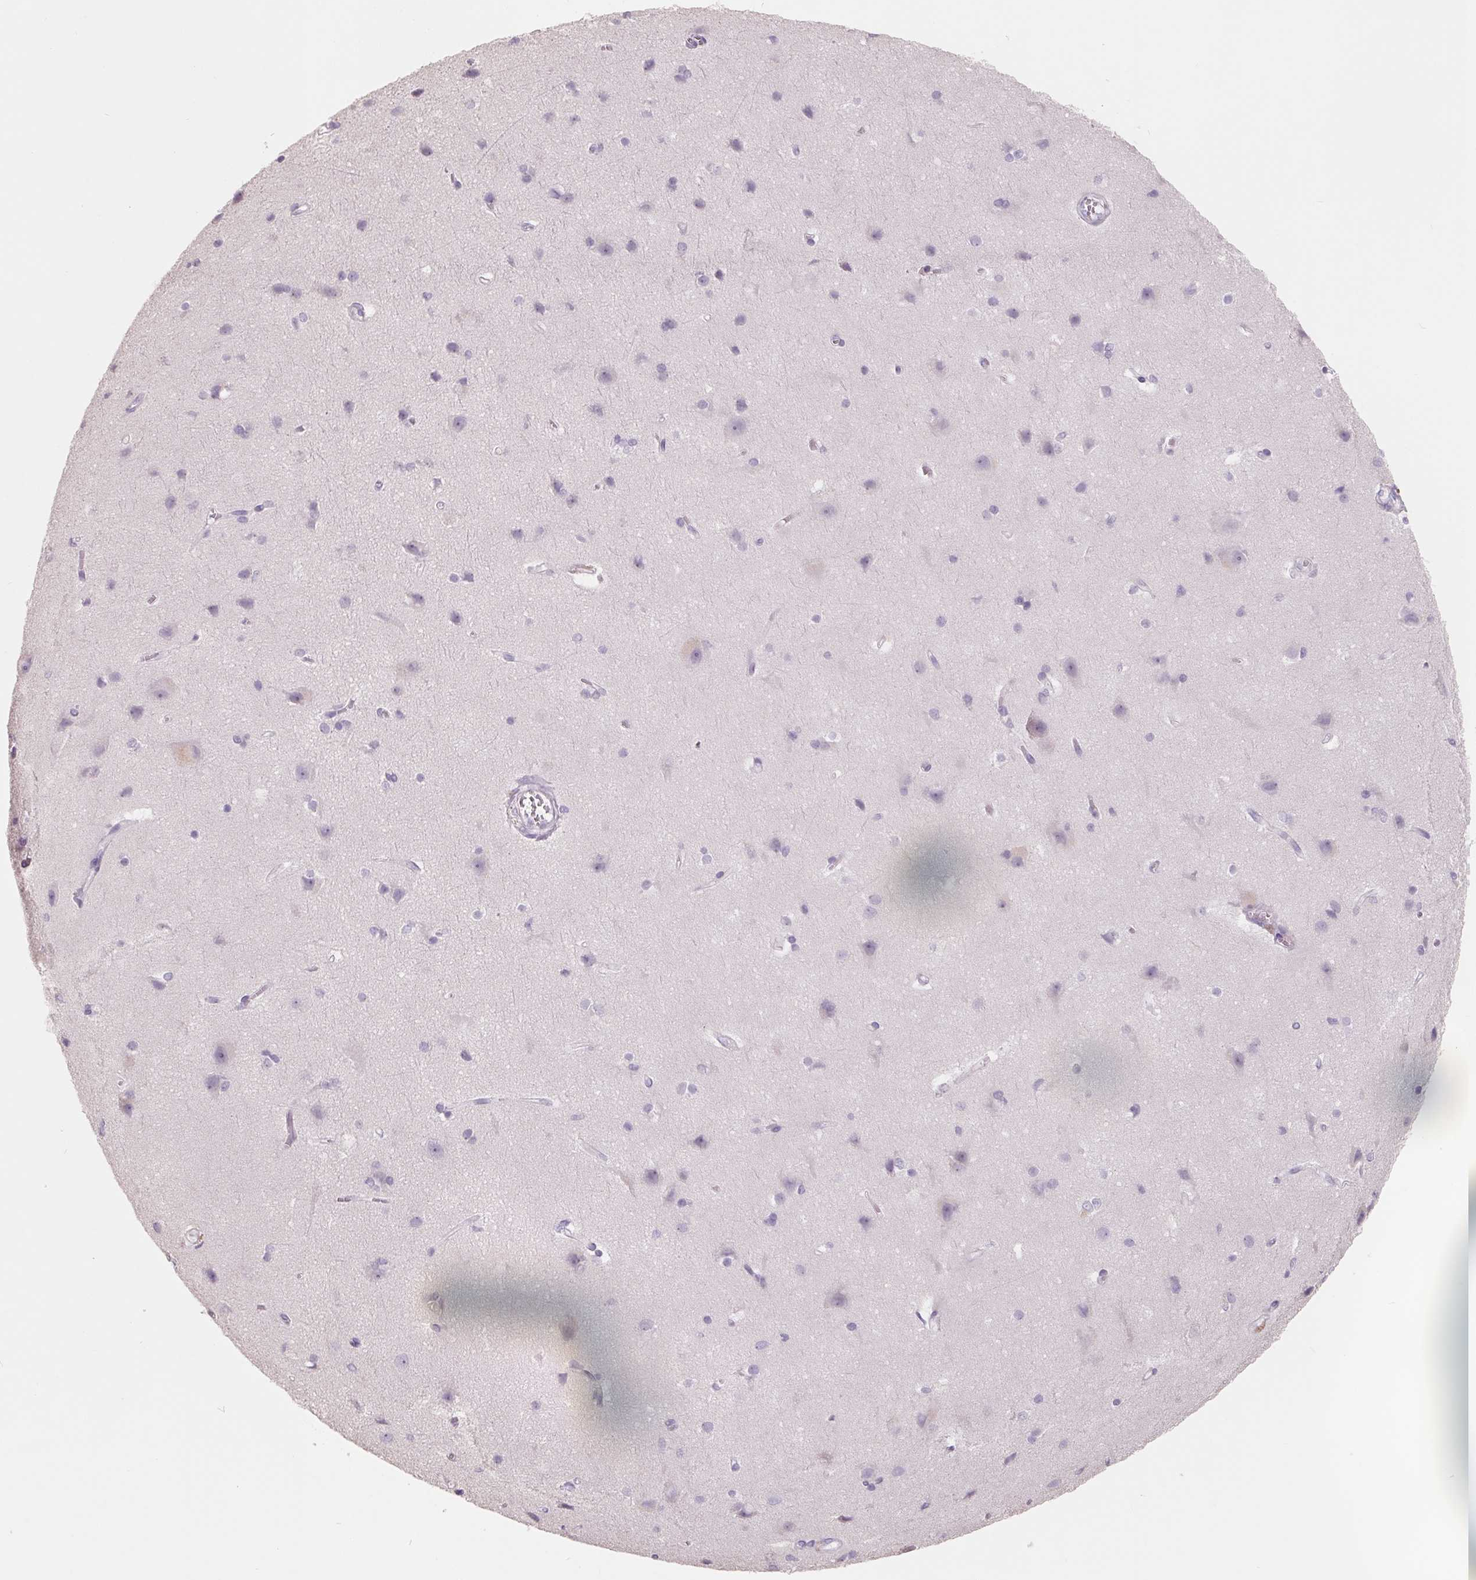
{"staining": {"intensity": "negative", "quantity": "none", "location": "none"}, "tissue": "cerebral cortex", "cell_type": "Endothelial cells", "image_type": "normal", "snomed": [{"axis": "morphology", "description": "Normal tissue, NOS"}, {"axis": "topography", "description": "Cerebral cortex"}], "caption": "High magnification brightfield microscopy of normal cerebral cortex stained with DAB (3,3'-diaminobenzidine) (brown) and counterstained with hematoxylin (blue): endothelial cells show no significant staining. (DAB (3,3'-diaminobenzidine) IHC, high magnification).", "gene": "FTCD", "patient": {"sex": "male", "age": 37}}